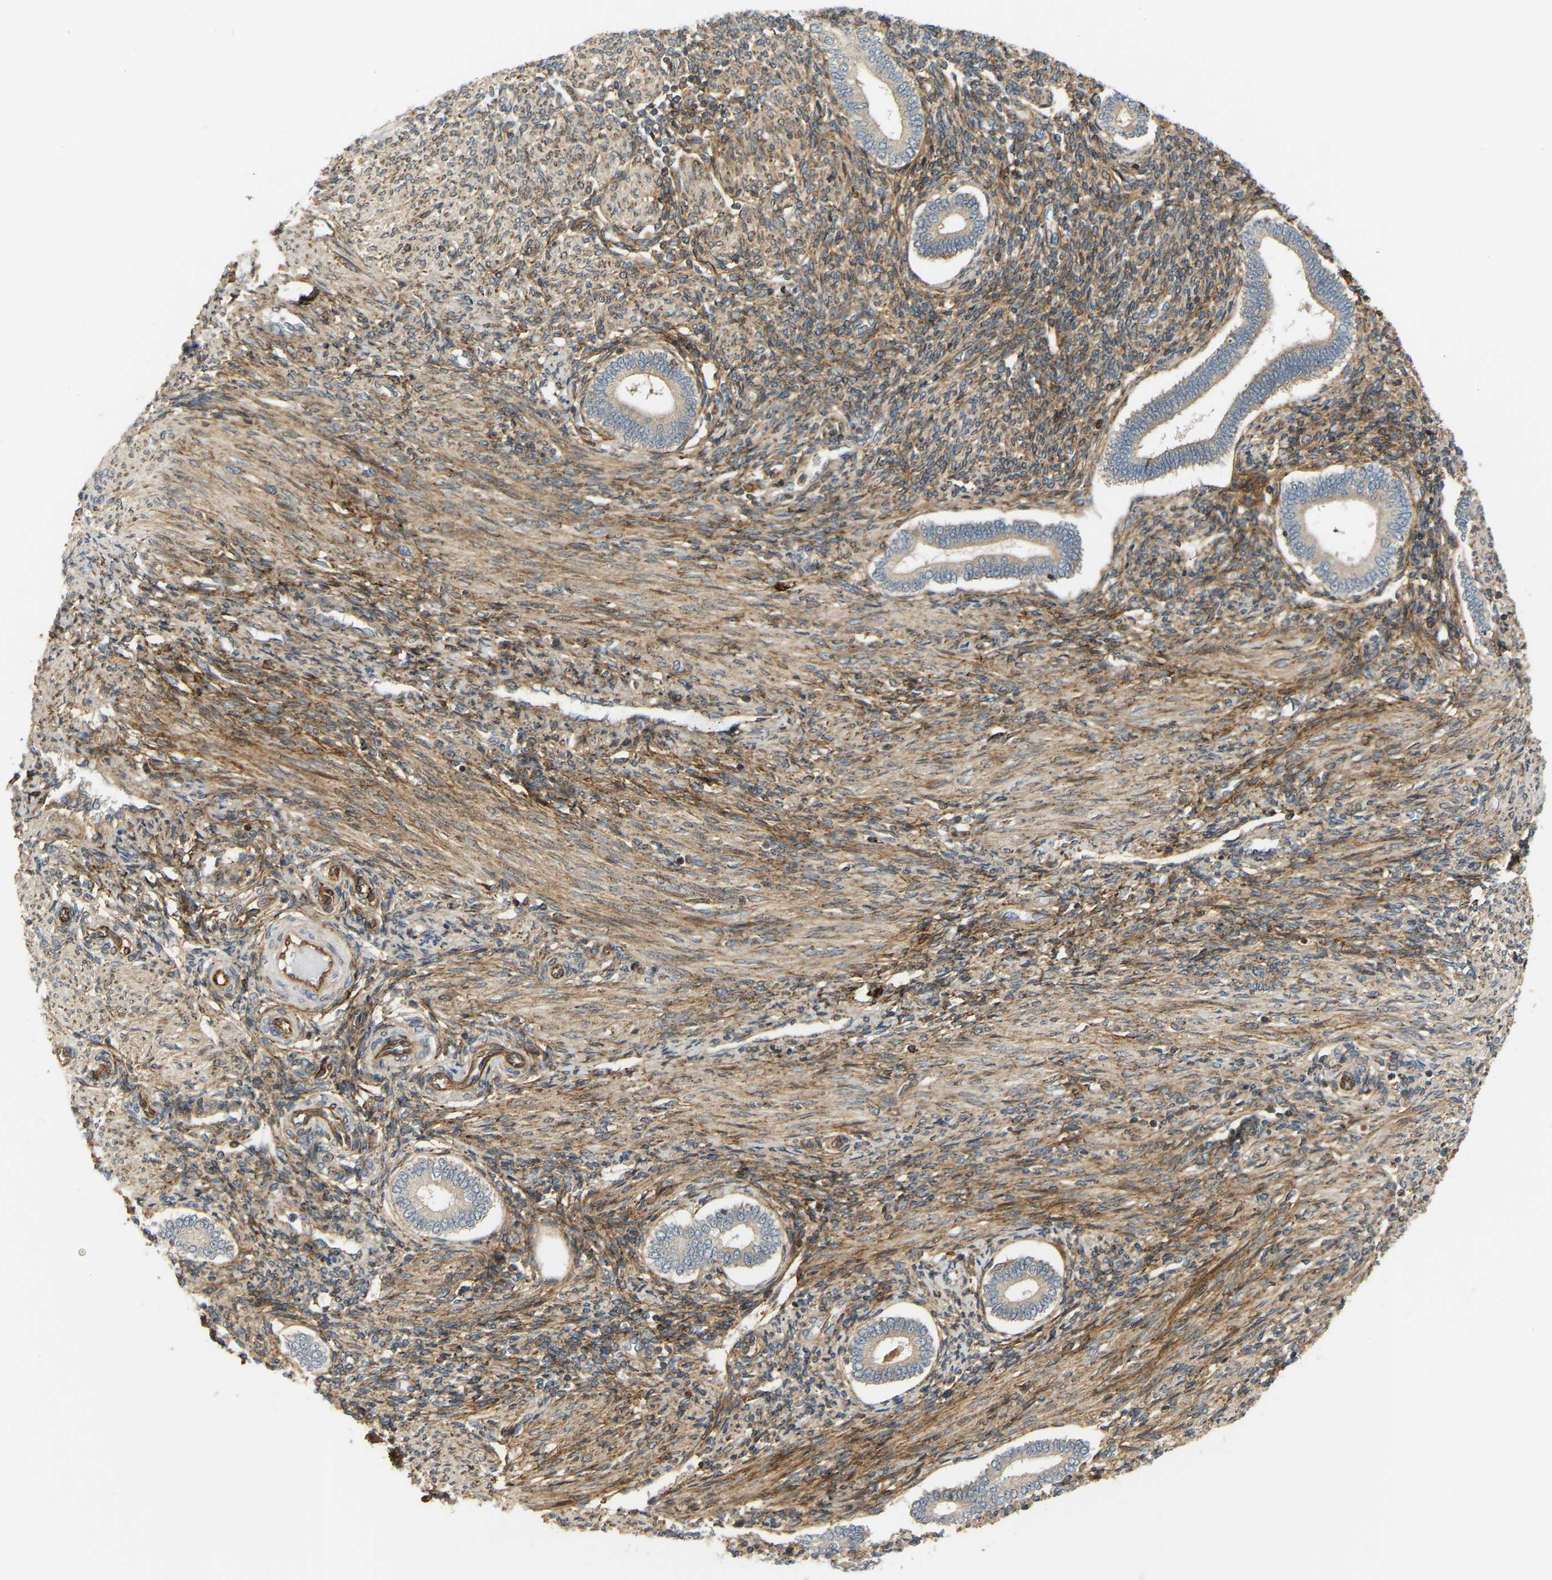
{"staining": {"intensity": "moderate", "quantity": ">75%", "location": "cytoplasmic/membranous"}, "tissue": "endometrium", "cell_type": "Cells in endometrial stroma", "image_type": "normal", "snomed": [{"axis": "morphology", "description": "Normal tissue, NOS"}, {"axis": "topography", "description": "Endometrium"}], "caption": "This micrograph demonstrates IHC staining of benign human endometrium, with medium moderate cytoplasmic/membranous expression in about >75% of cells in endometrial stroma.", "gene": "PLCG2", "patient": {"sex": "female", "age": 42}}